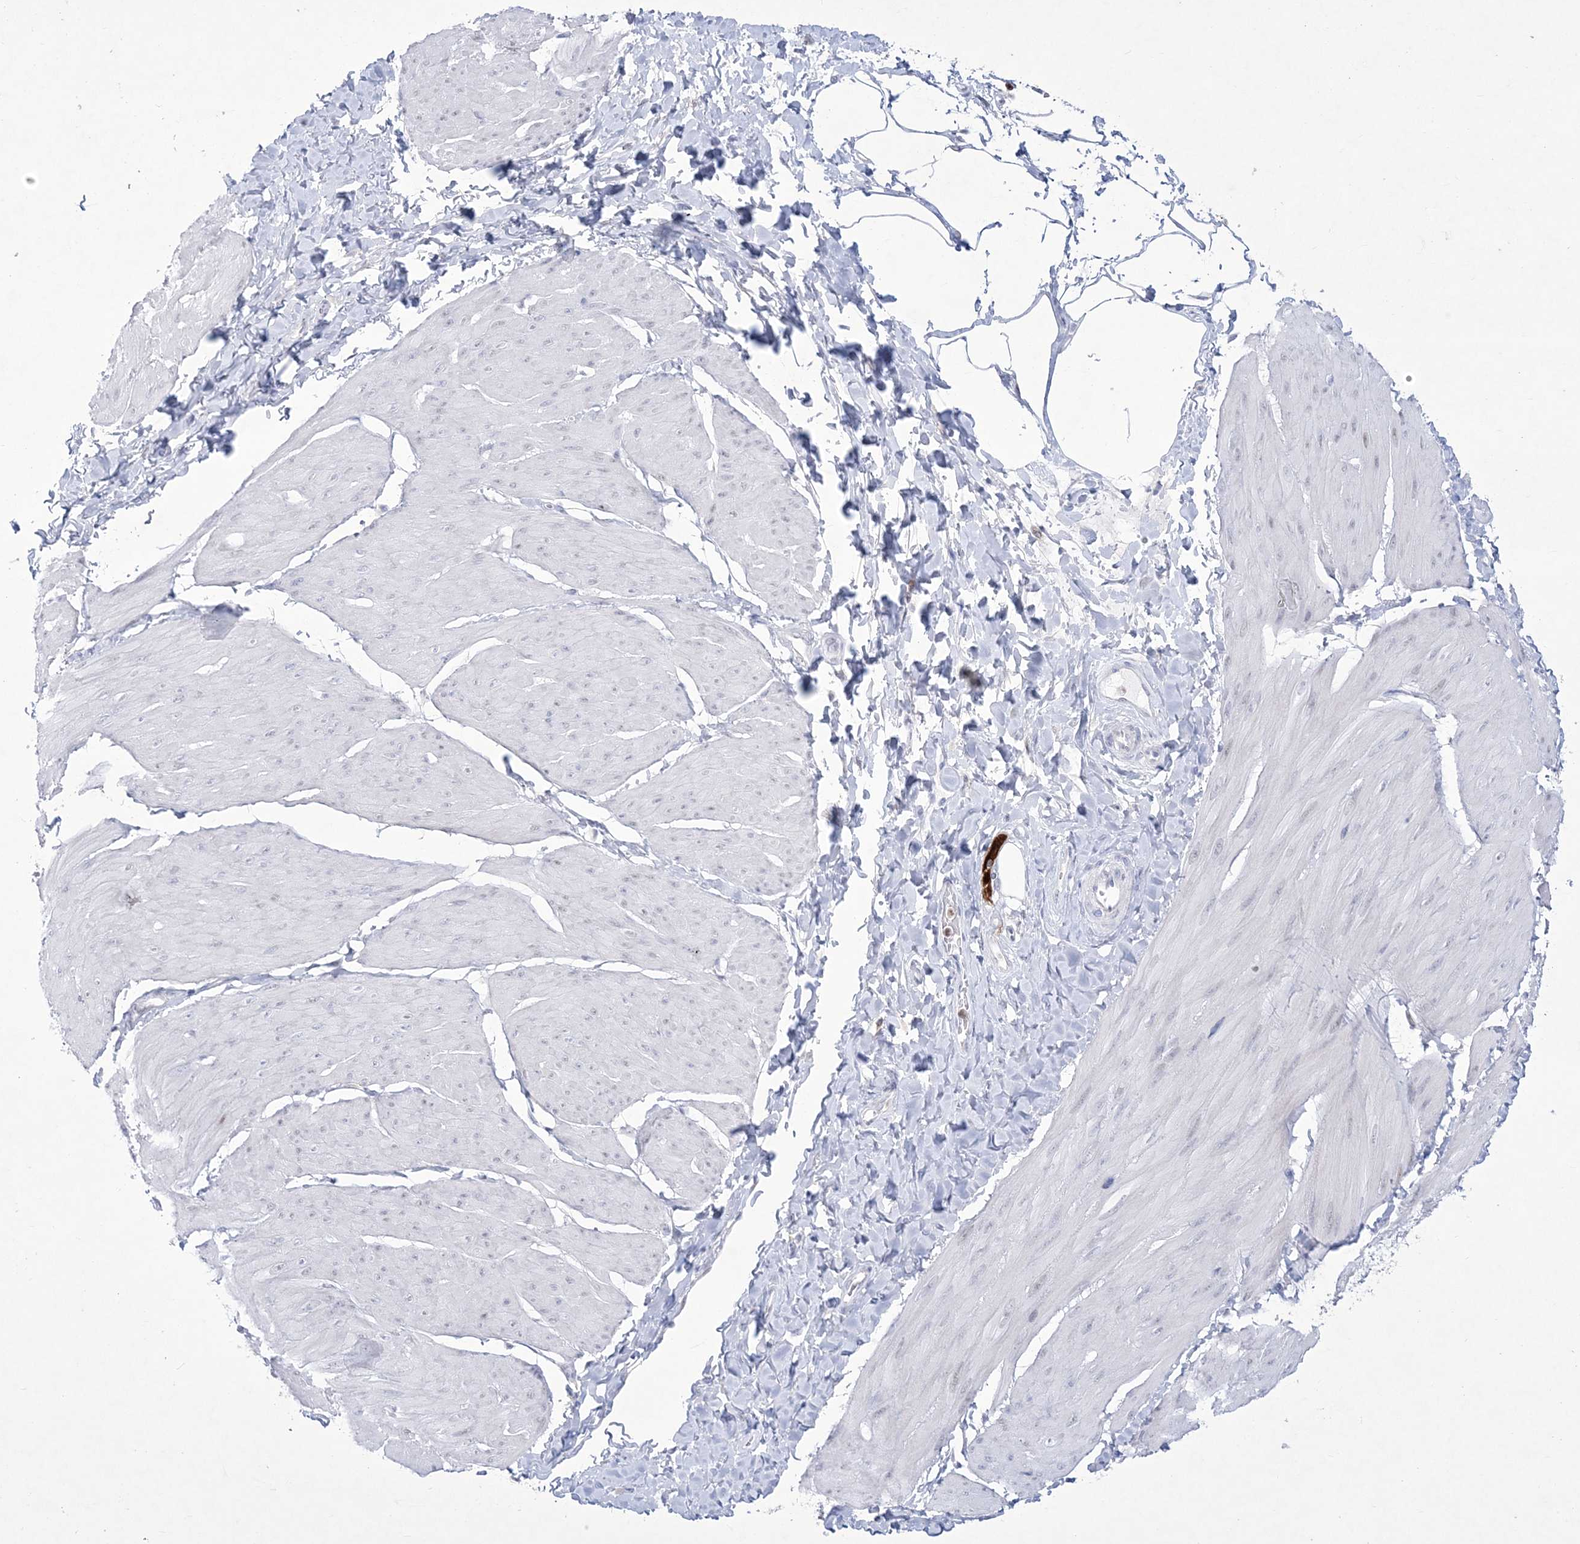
{"staining": {"intensity": "negative", "quantity": "none", "location": "none"}, "tissue": "smooth muscle", "cell_type": "Smooth muscle cells", "image_type": "normal", "snomed": [{"axis": "morphology", "description": "Urothelial carcinoma, High grade"}, {"axis": "topography", "description": "Urinary bladder"}], "caption": "Immunohistochemistry (IHC) photomicrograph of benign smooth muscle: smooth muscle stained with DAB (3,3'-diaminobenzidine) shows no significant protein positivity in smooth muscle cells.", "gene": "WDR27", "patient": {"sex": "male", "age": 46}}